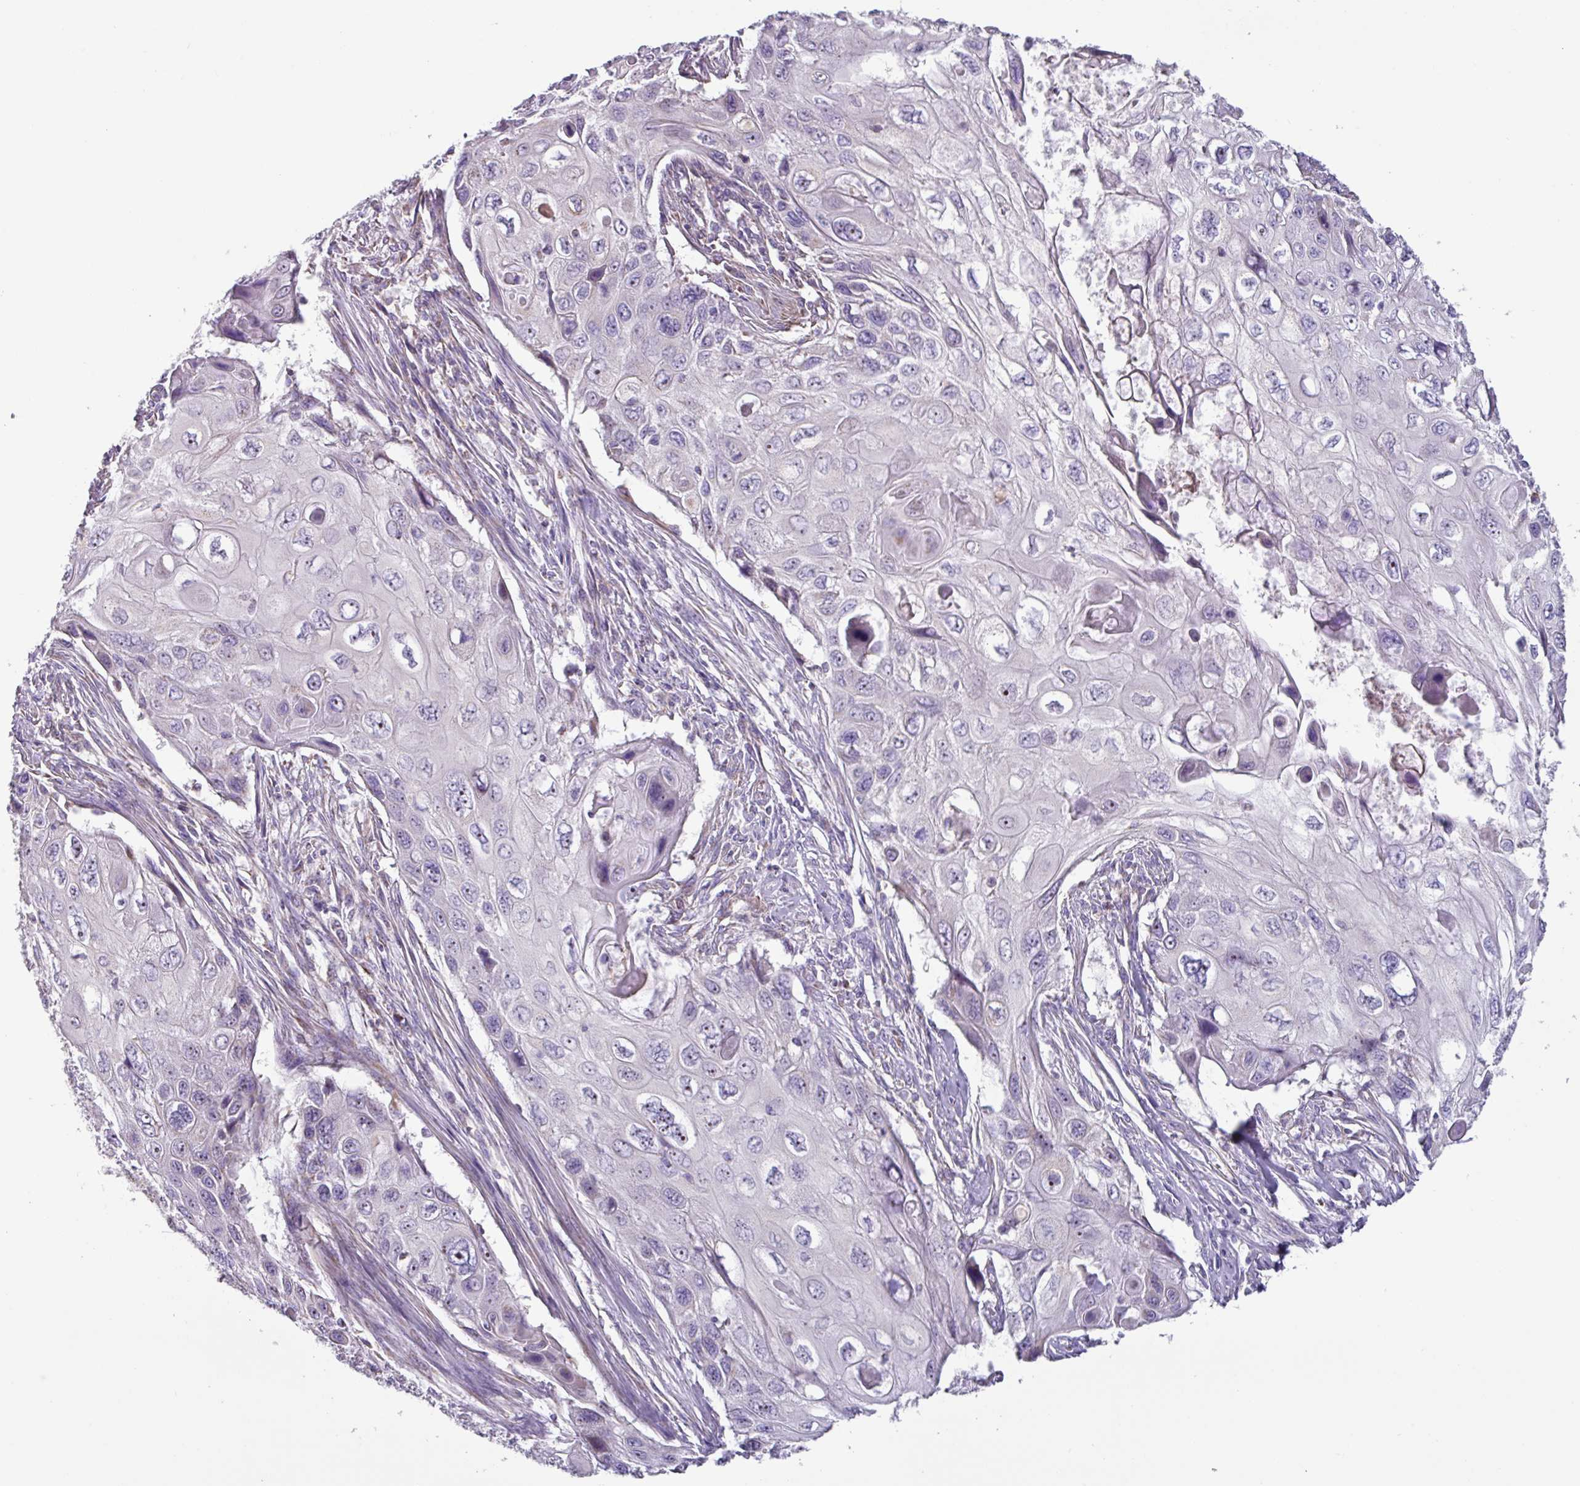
{"staining": {"intensity": "negative", "quantity": "none", "location": "none"}, "tissue": "cervical cancer", "cell_type": "Tumor cells", "image_type": "cancer", "snomed": [{"axis": "morphology", "description": "Squamous cell carcinoma, NOS"}, {"axis": "topography", "description": "Cervix"}], "caption": "This is an IHC photomicrograph of squamous cell carcinoma (cervical). There is no staining in tumor cells.", "gene": "MT-ND4", "patient": {"sex": "female", "age": 70}}